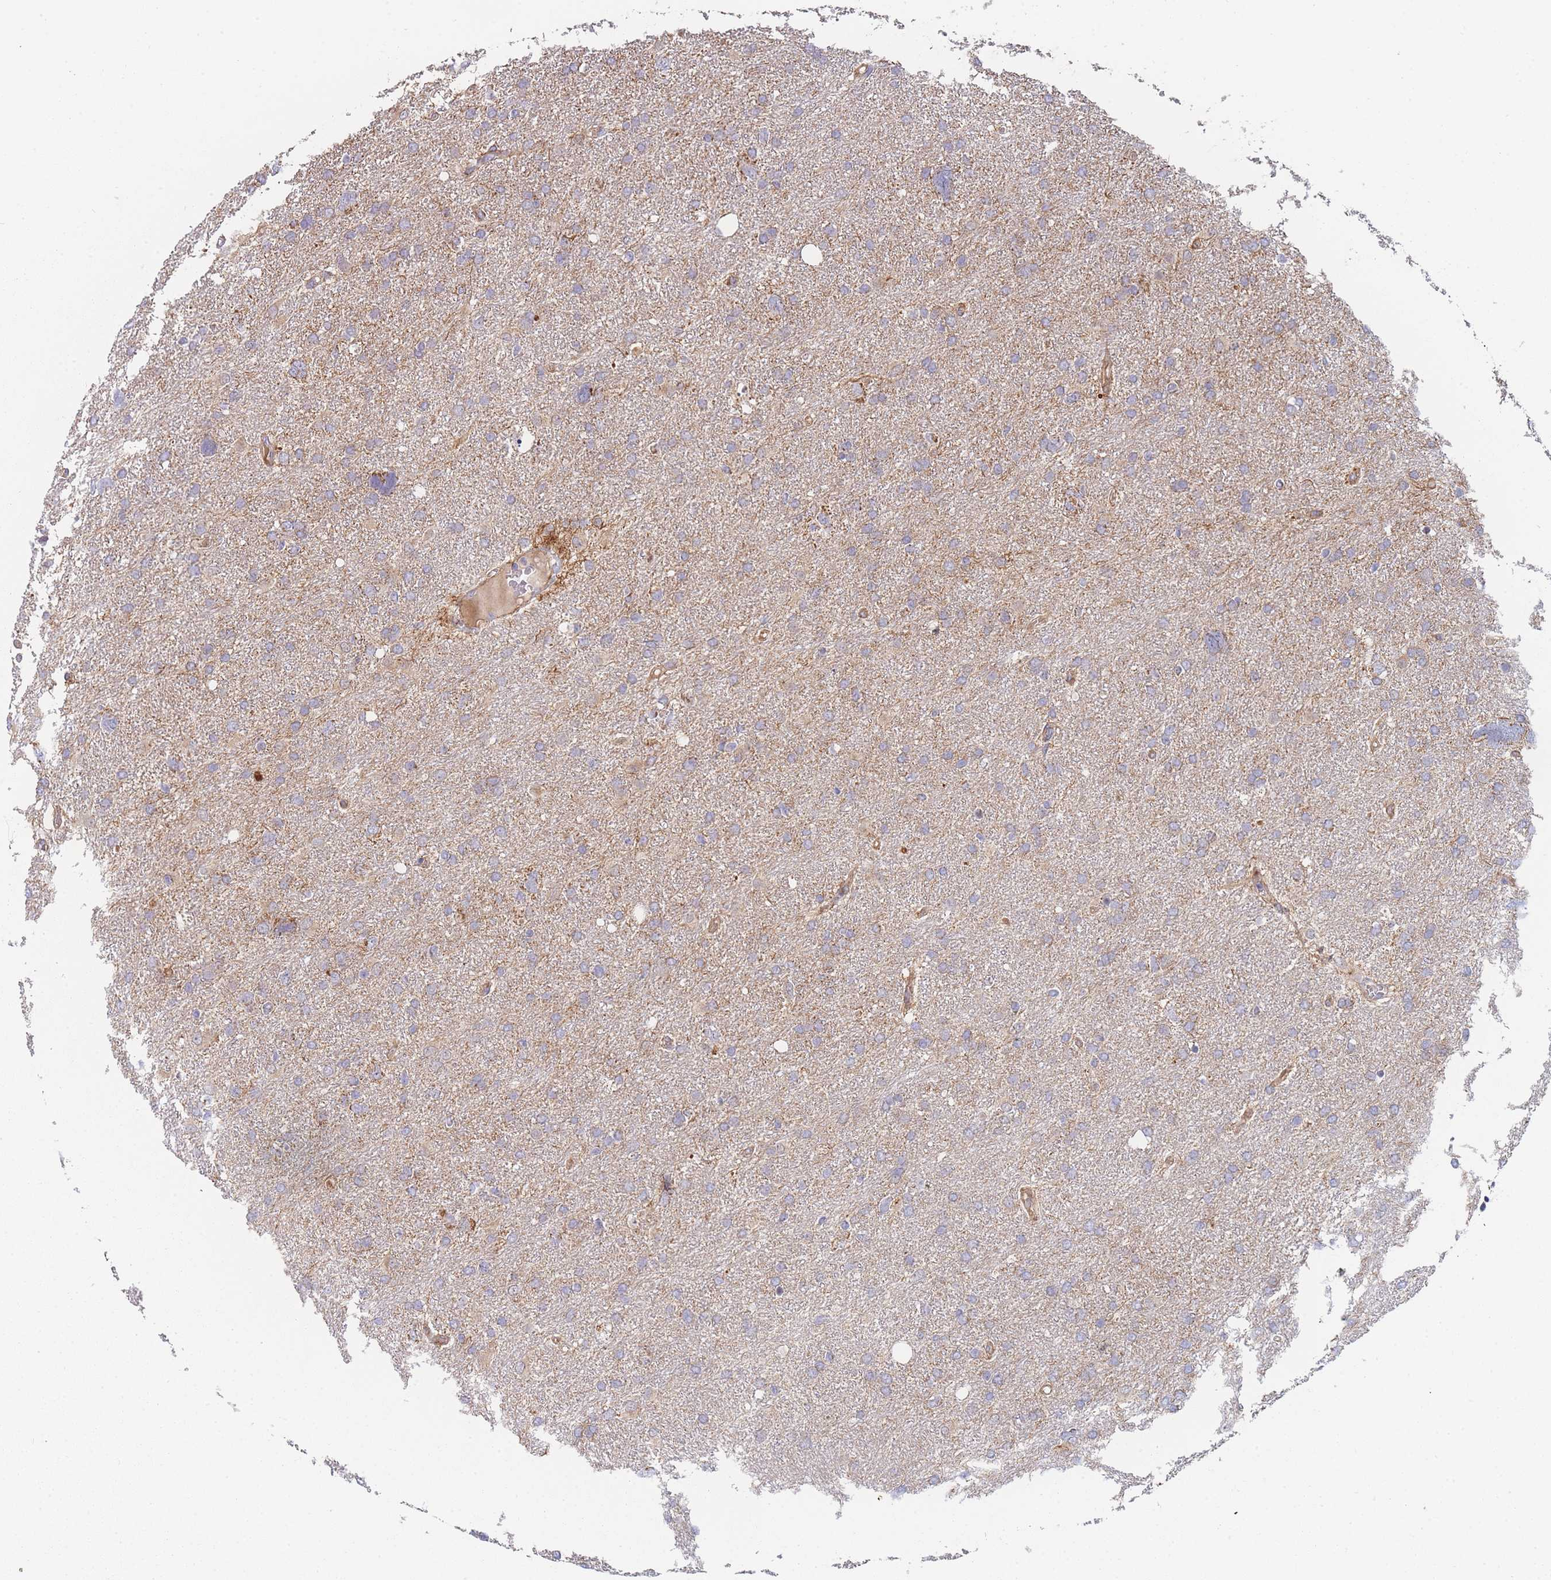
{"staining": {"intensity": "weak", "quantity": "<25%", "location": "cytoplasmic/membranous"}, "tissue": "glioma", "cell_type": "Tumor cells", "image_type": "cancer", "snomed": [{"axis": "morphology", "description": "Glioma, malignant, High grade"}, {"axis": "topography", "description": "Brain"}], "caption": "A histopathology image of glioma stained for a protein exhibits no brown staining in tumor cells. (DAB IHC with hematoxylin counter stain).", "gene": "MTRES1", "patient": {"sex": "male", "age": 61}}